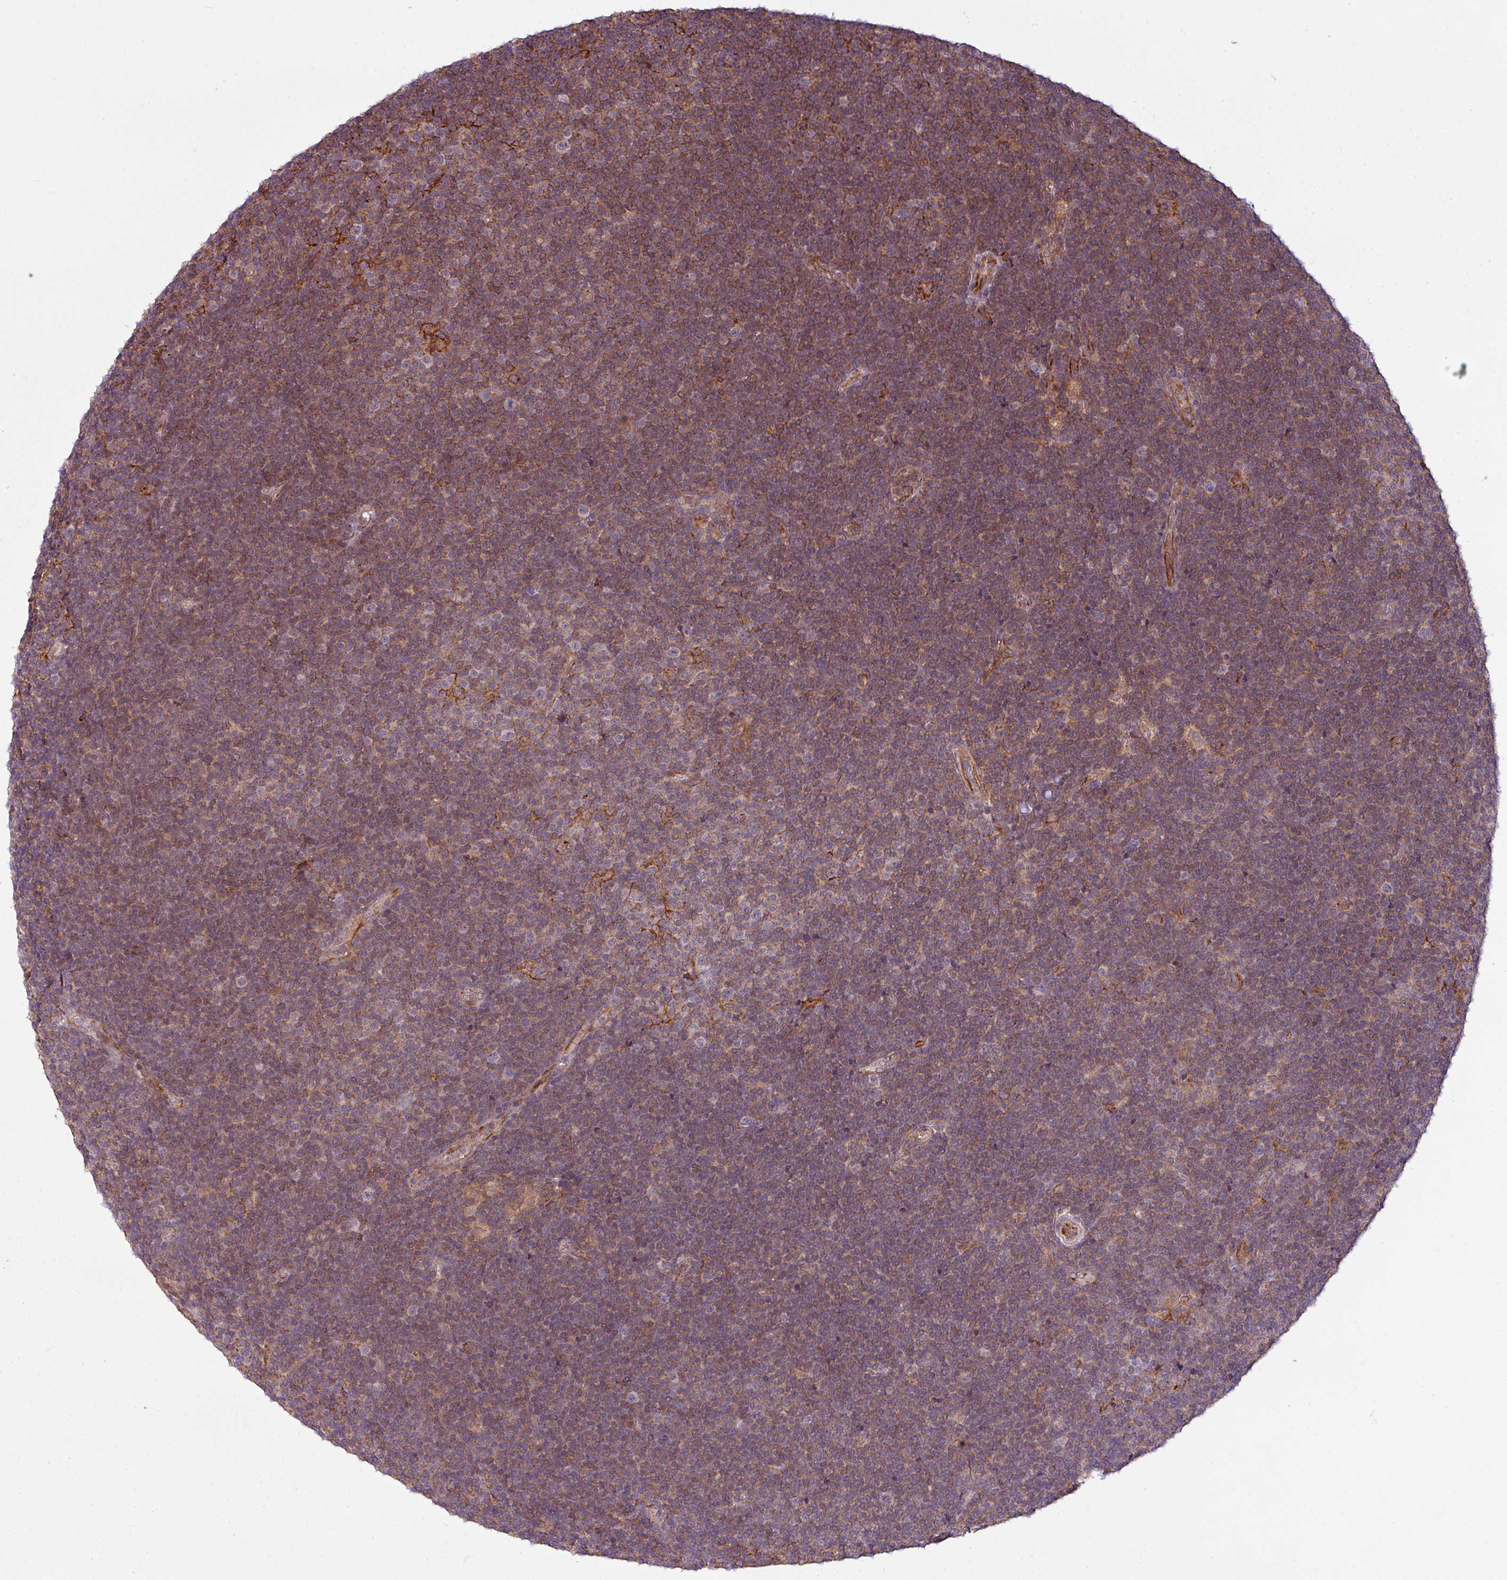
{"staining": {"intensity": "weak", "quantity": ">75%", "location": "cytoplasmic/membranous"}, "tissue": "lymphoma", "cell_type": "Tumor cells", "image_type": "cancer", "snomed": [{"axis": "morphology", "description": "Malignant lymphoma, non-Hodgkin's type, Low grade"}, {"axis": "topography", "description": "Lymph node"}], "caption": "IHC histopathology image of human malignant lymphoma, non-Hodgkin's type (low-grade) stained for a protein (brown), which demonstrates low levels of weak cytoplasmic/membranous expression in approximately >75% of tumor cells.", "gene": "ZC2HC1C", "patient": {"sex": "male", "age": 48}}